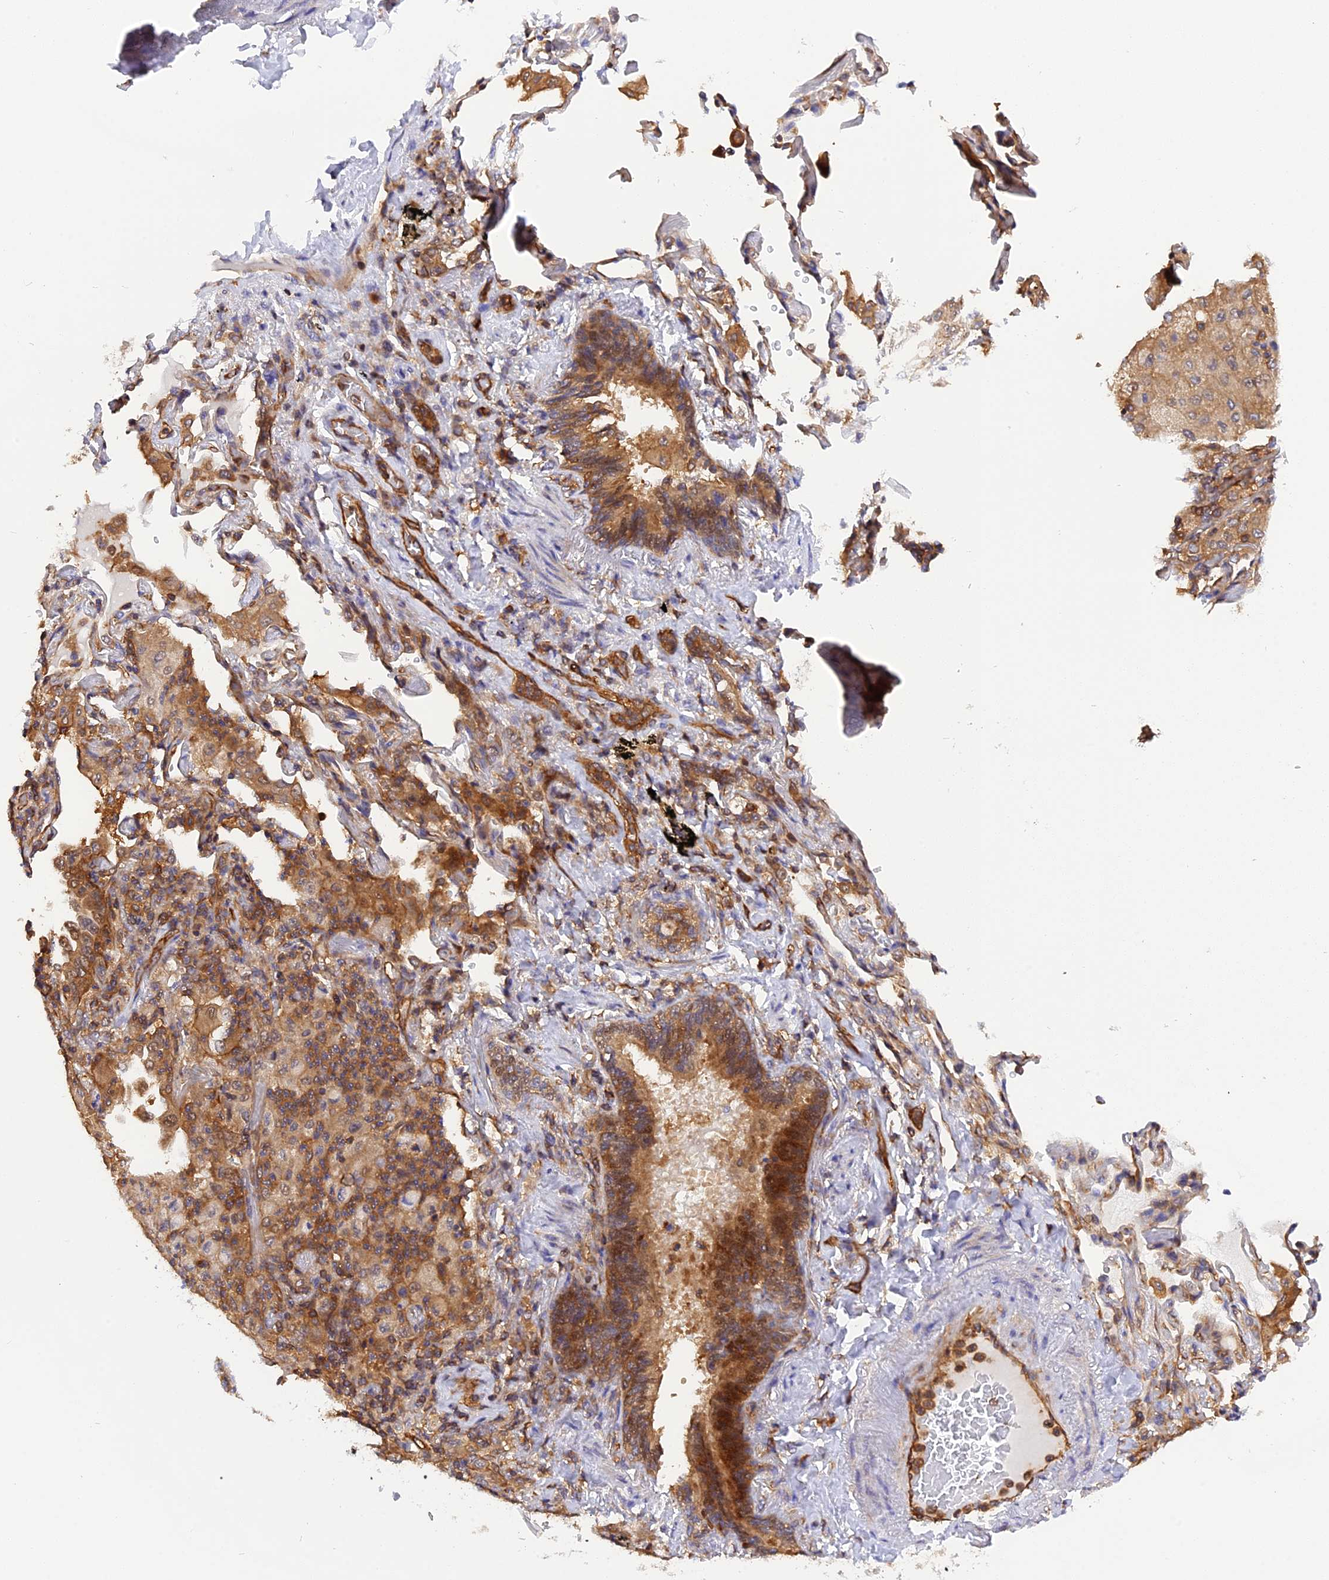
{"staining": {"intensity": "moderate", "quantity": ">75%", "location": "cytoplasmic/membranous,nuclear"}, "tissue": "lung cancer", "cell_type": "Tumor cells", "image_type": "cancer", "snomed": [{"axis": "morphology", "description": "Adenocarcinoma, NOS"}, {"axis": "topography", "description": "Lung"}], "caption": "This image reveals lung adenocarcinoma stained with immunohistochemistry to label a protein in brown. The cytoplasmic/membranous and nuclear of tumor cells show moderate positivity for the protein. Nuclei are counter-stained blue.", "gene": "C5orf22", "patient": {"sex": "female", "age": 69}}